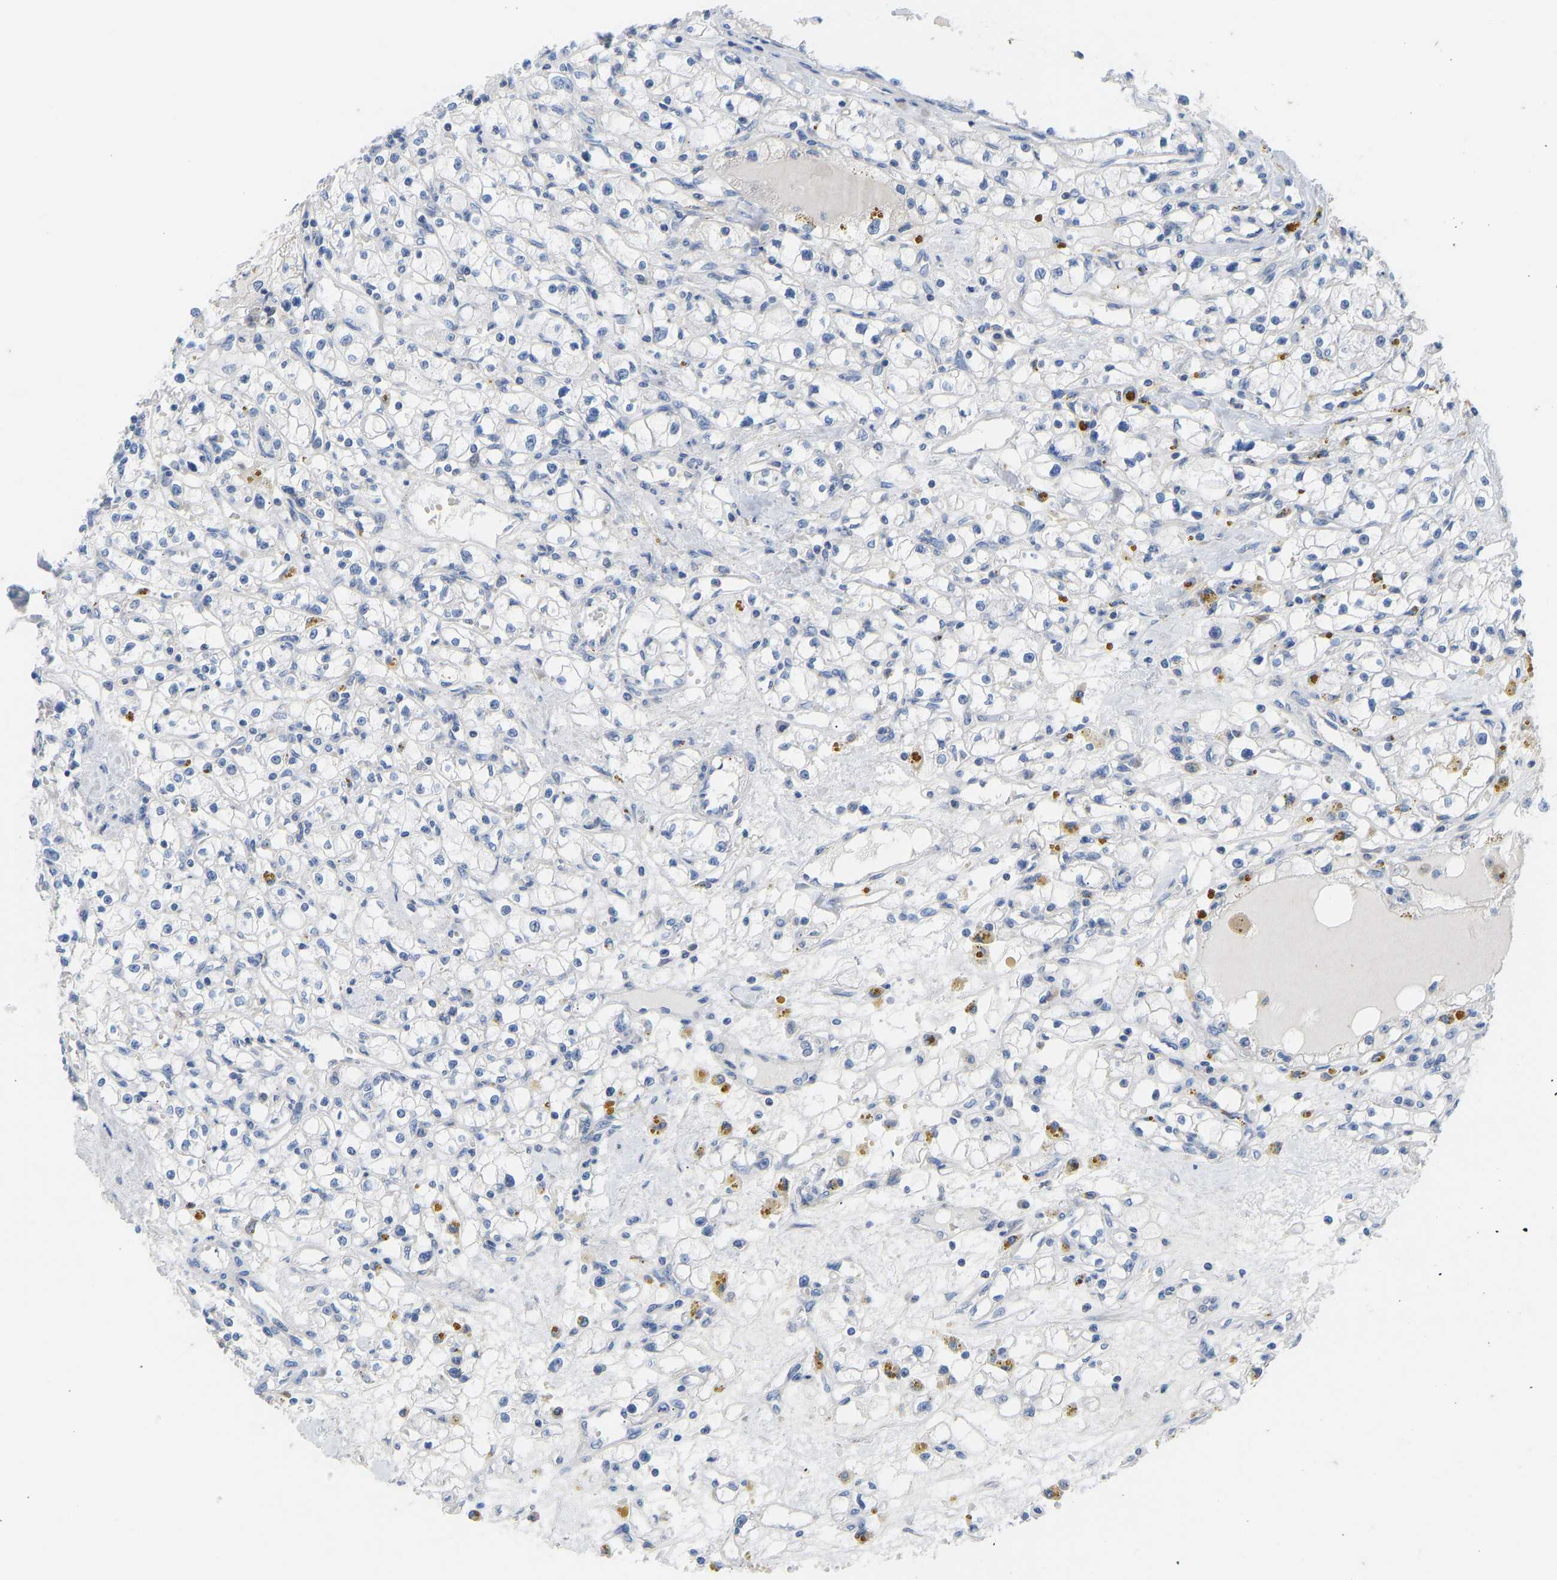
{"staining": {"intensity": "negative", "quantity": "none", "location": "none"}, "tissue": "renal cancer", "cell_type": "Tumor cells", "image_type": "cancer", "snomed": [{"axis": "morphology", "description": "Adenocarcinoma, NOS"}, {"axis": "topography", "description": "Kidney"}], "caption": "Renal adenocarcinoma was stained to show a protein in brown. There is no significant staining in tumor cells.", "gene": "OLIG2", "patient": {"sex": "male", "age": 56}}